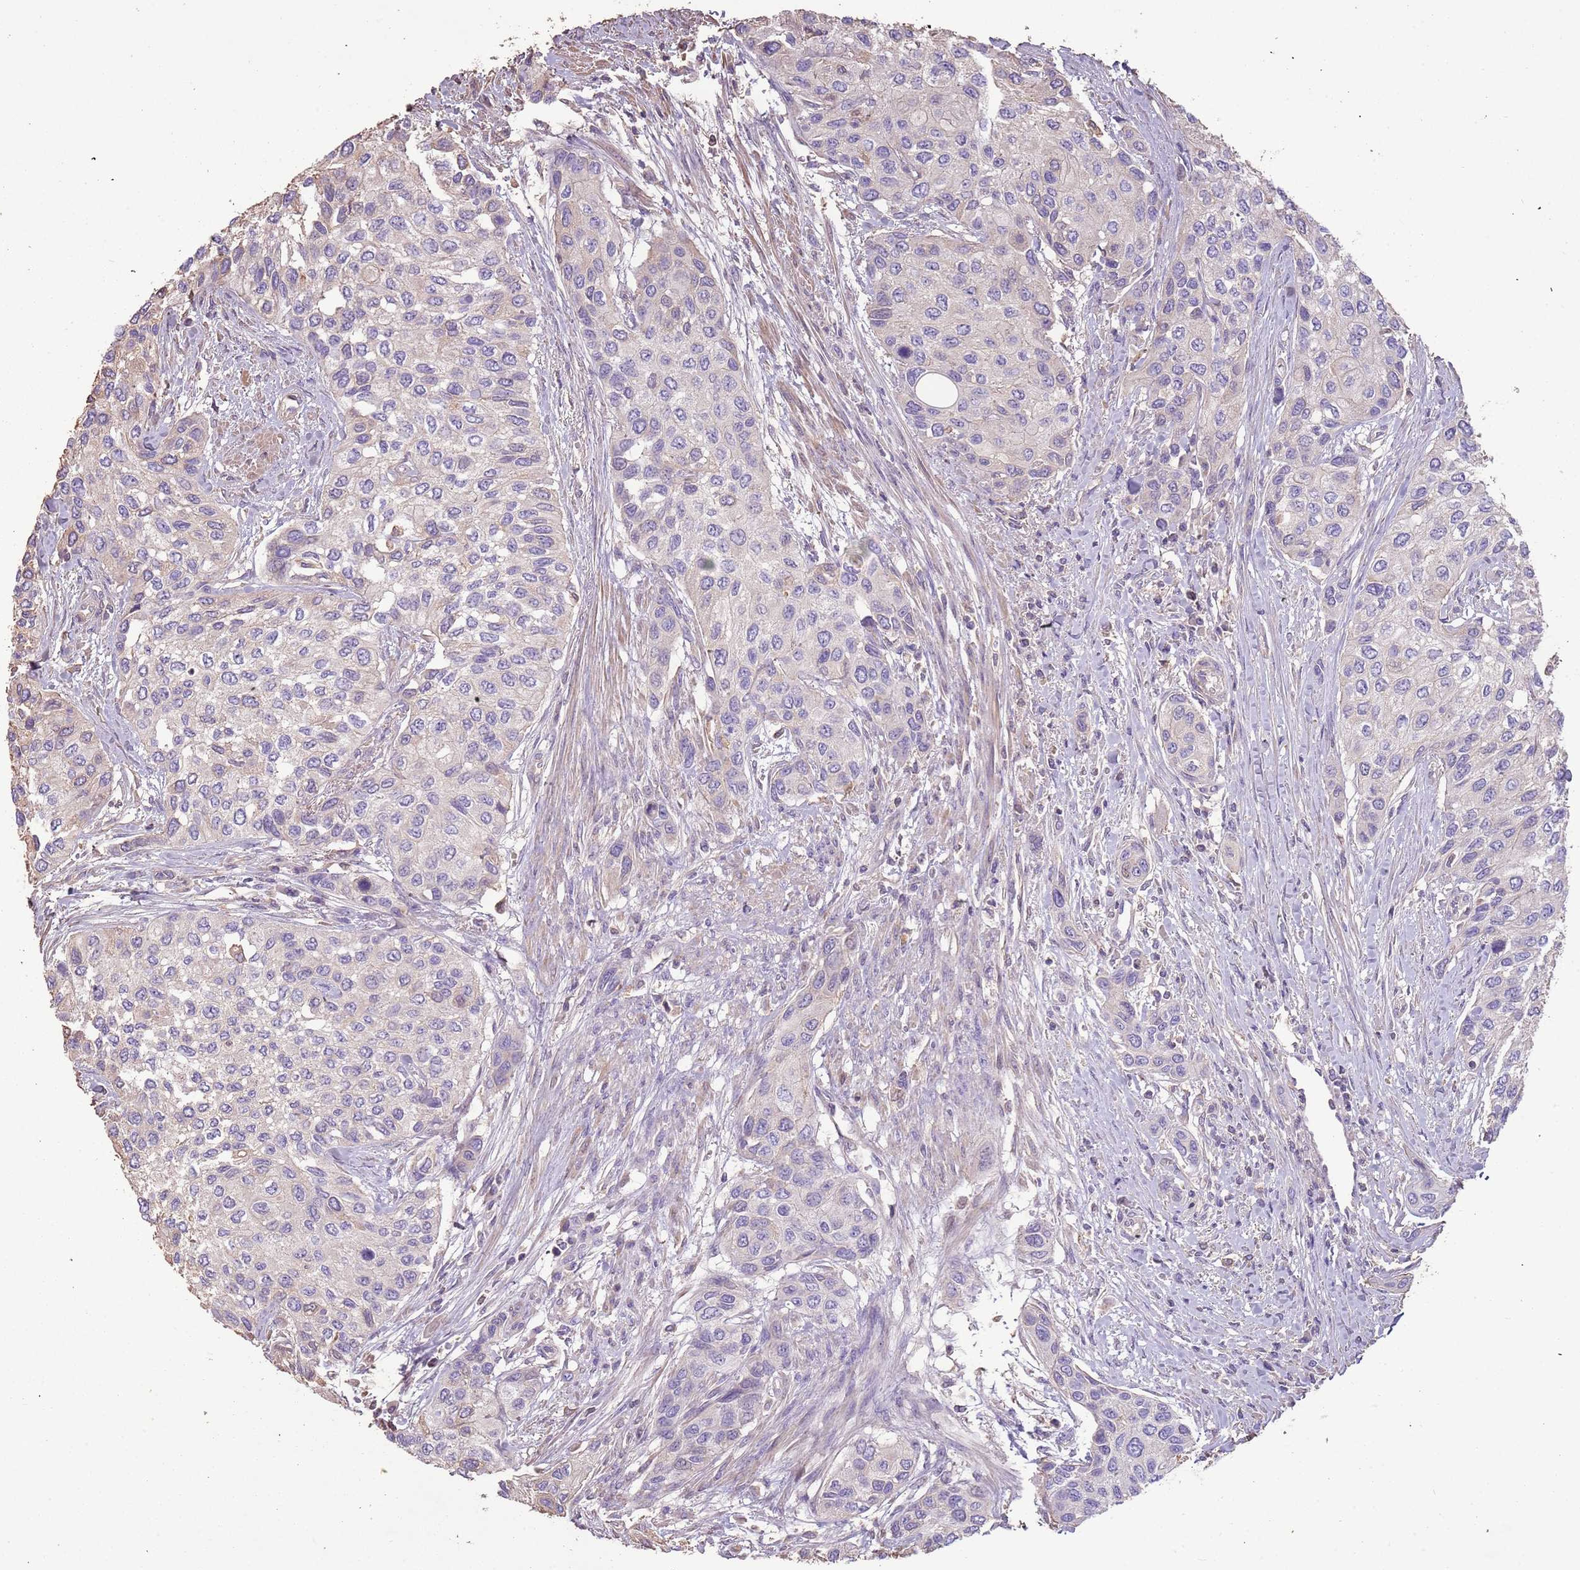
{"staining": {"intensity": "negative", "quantity": "none", "location": "none"}, "tissue": "urothelial cancer", "cell_type": "Tumor cells", "image_type": "cancer", "snomed": [{"axis": "morphology", "description": "Normal tissue, NOS"}, {"axis": "morphology", "description": "Urothelial carcinoma, High grade"}, {"axis": "topography", "description": "Vascular tissue"}, {"axis": "topography", "description": "Urinary bladder"}], "caption": "The immunohistochemistry (IHC) photomicrograph has no significant positivity in tumor cells of urothelial cancer tissue.", "gene": "FECH", "patient": {"sex": "female", "age": 56}}